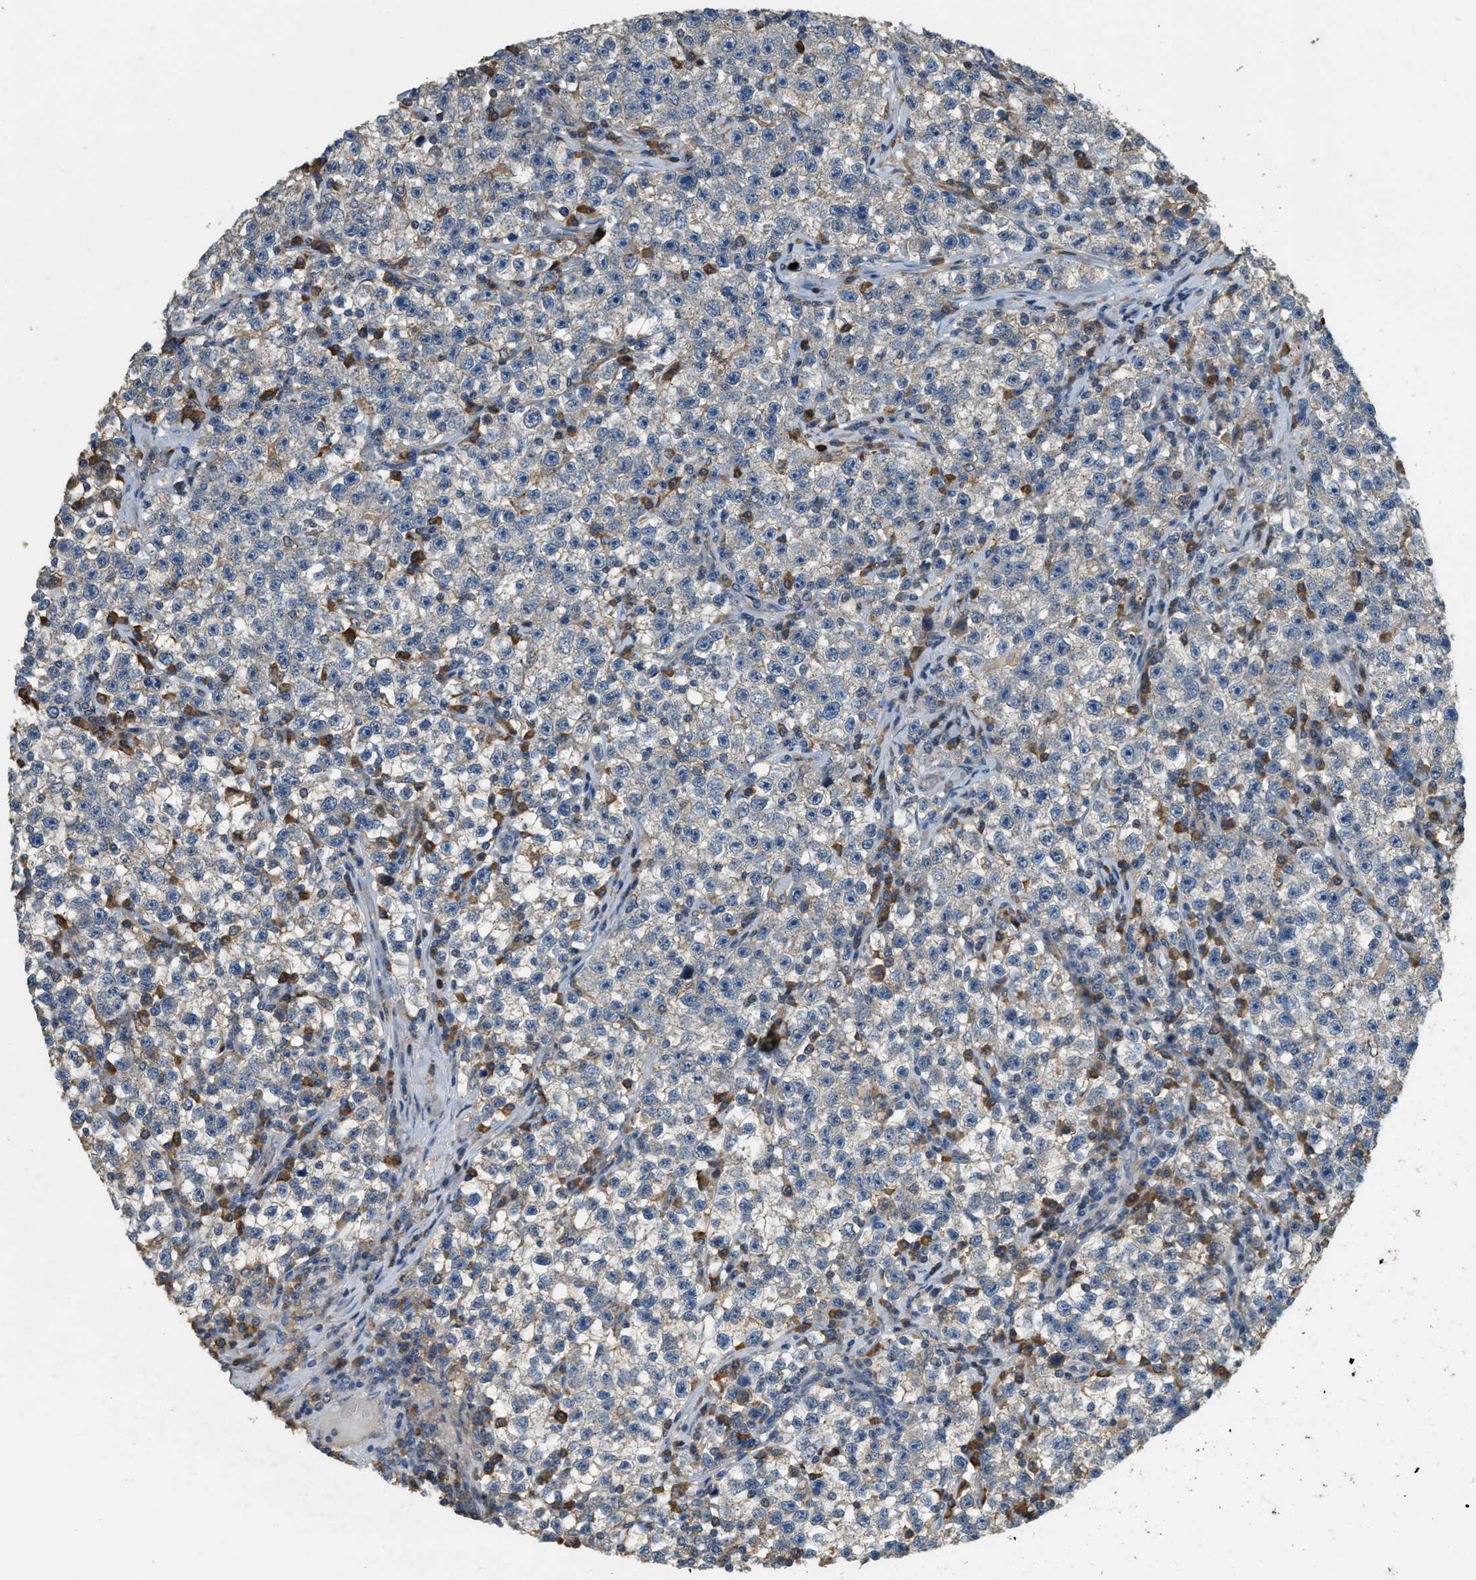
{"staining": {"intensity": "negative", "quantity": "none", "location": "none"}, "tissue": "testis cancer", "cell_type": "Tumor cells", "image_type": "cancer", "snomed": [{"axis": "morphology", "description": "Seminoma, NOS"}, {"axis": "topography", "description": "Testis"}], "caption": "Immunohistochemistry (IHC) photomicrograph of neoplastic tissue: human testis seminoma stained with DAB (3,3'-diaminobenzidine) reveals no significant protein positivity in tumor cells. (DAB immunohistochemistry, high magnification).", "gene": "CFLAR", "patient": {"sex": "male", "age": 22}}